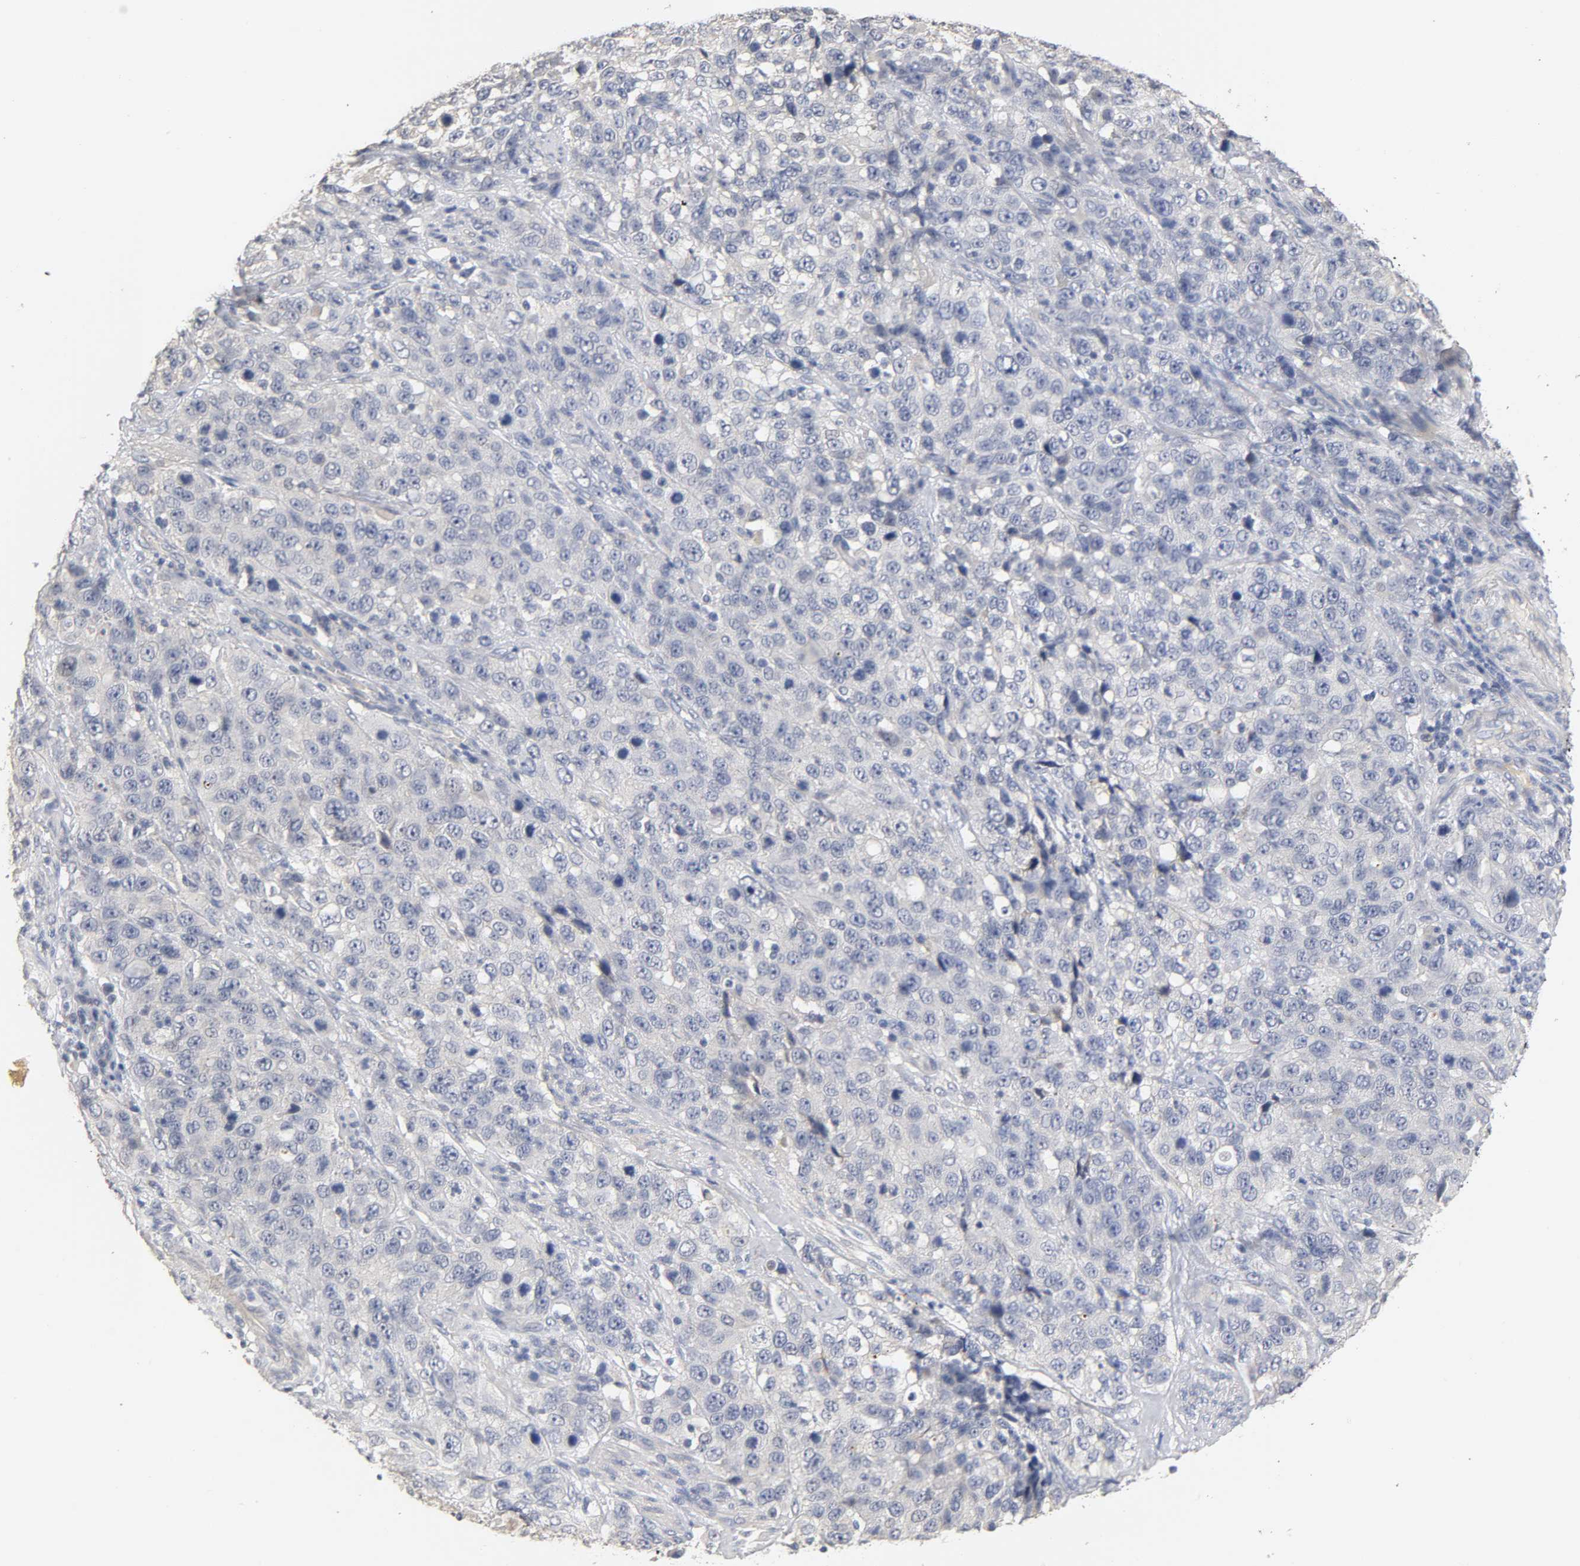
{"staining": {"intensity": "negative", "quantity": "none", "location": "none"}, "tissue": "stomach cancer", "cell_type": "Tumor cells", "image_type": "cancer", "snomed": [{"axis": "morphology", "description": "Normal tissue, NOS"}, {"axis": "morphology", "description": "Adenocarcinoma, NOS"}, {"axis": "topography", "description": "Stomach"}], "caption": "The photomicrograph reveals no significant positivity in tumor cells of stomach adenocarcinoma.", "gene": "OVOL1", "patient": {"sex": "male", "age": 48}}